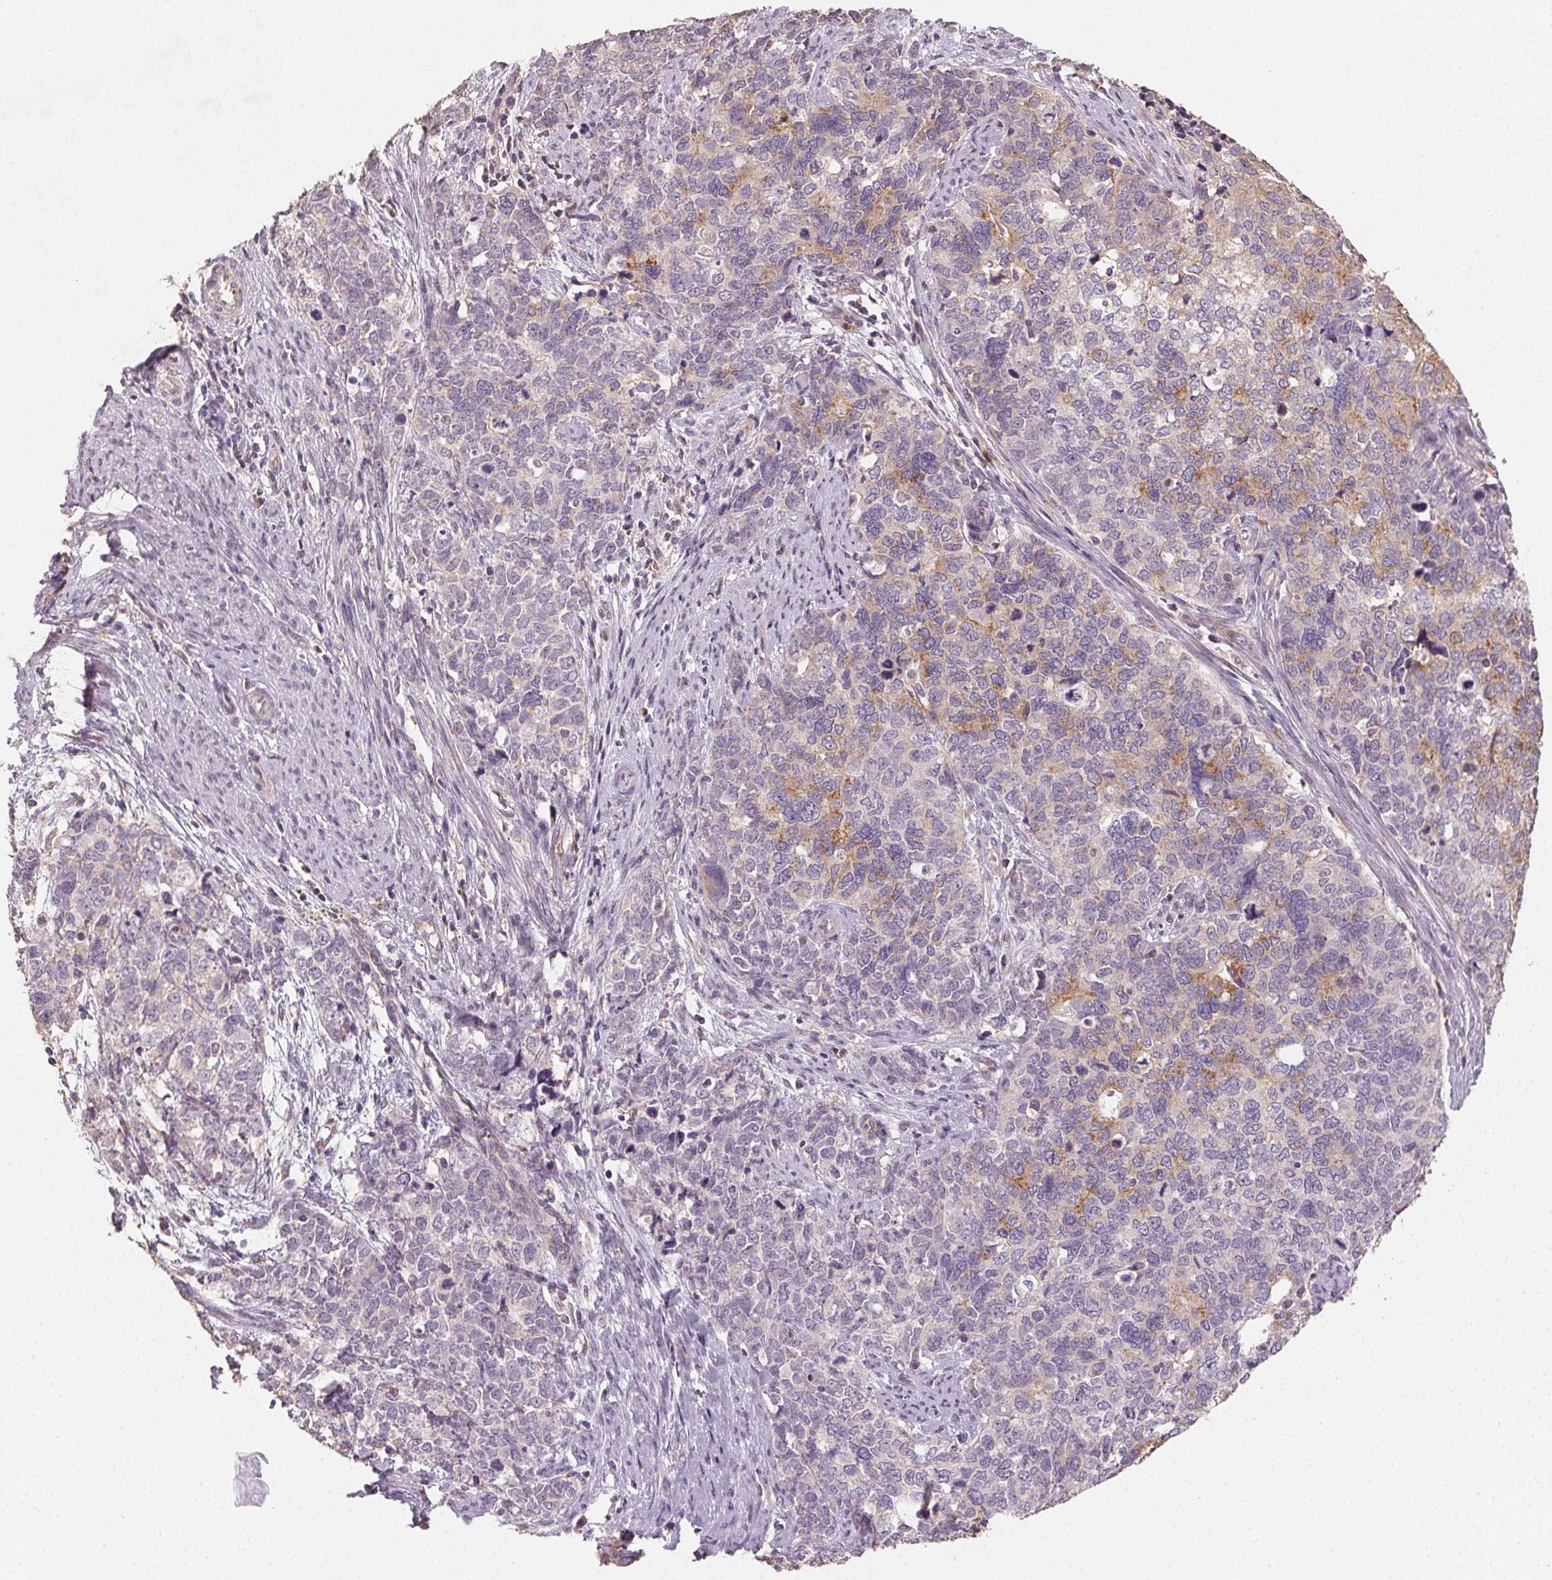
{"staining": {"intensity": "moderate", "quantity": "<25%", "location": "cytoplasmic/membranous"}, "tissue": "cervical cancer", "cell_type": "Tumor cells", "image_type": "cancer", "snomed": [{"axis": "morphology", "description": "Squamous cell carcinoma, NOS"}, {"axis": "topography", "description": "Cervix"}], "caption": "The immunohistochemical stain highlights moderate cytoplasmic/membranous positivity in tumor cells of cervical cancer (squamous cell carcinoma) tissue. (DAB (3,3'-diaminobenzidine) IHC with brightfield microscopy, high magnification).", "gene": "AP1S1", "patient": {"sex": "female", "age": 63}}